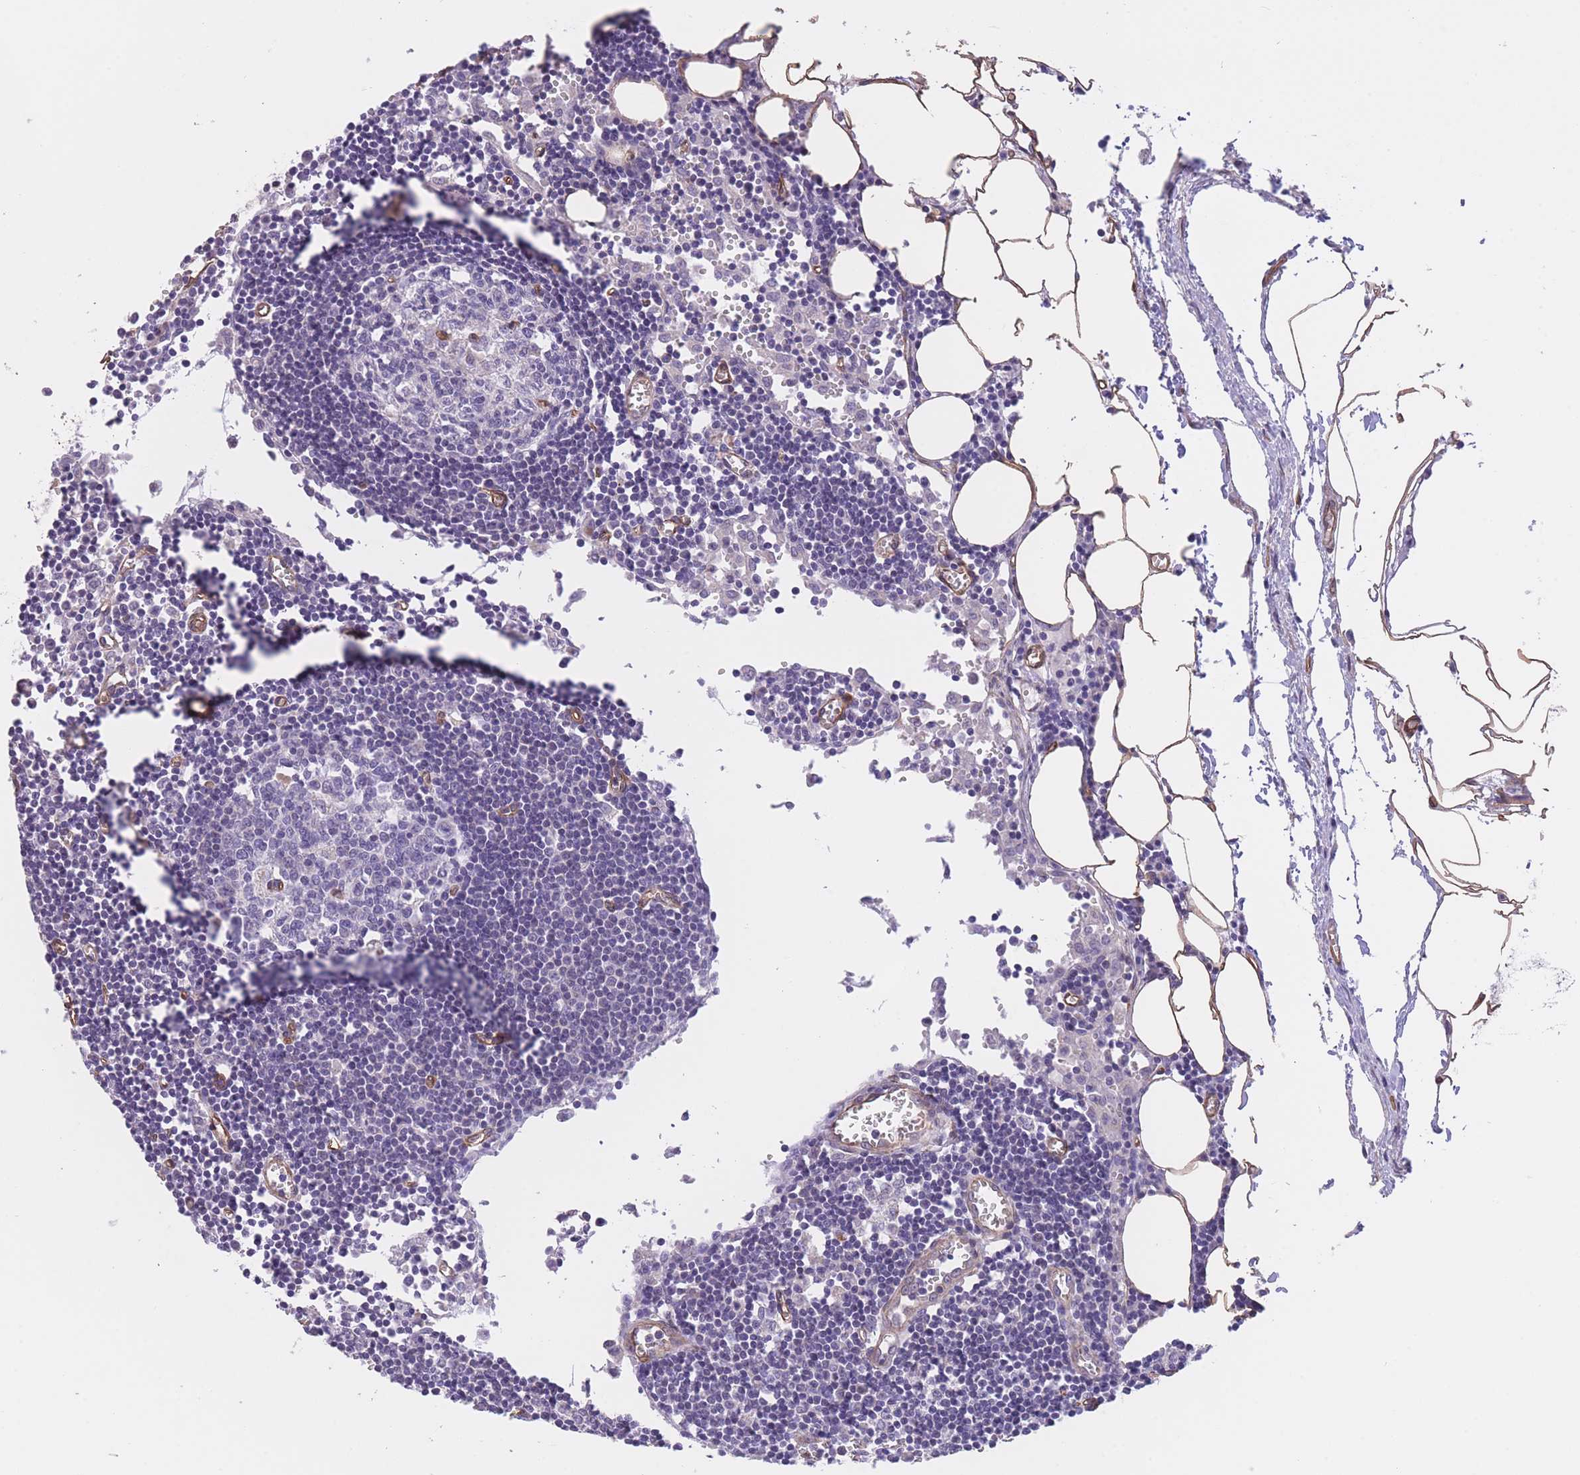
{"staining": {"intensity": "negative", "quantity": "none", "location": "none"}, "tissue": "lymph node", "cell_type": "Germinal center cells", "image_type": "normal", "snomed": [{"axis": "morphology", "description": "Normal tissue, NOS"}, {"axis": "topography", "description": "Lymph node"}], "caption": "An IHC image of unremarkable lymph node is shown. There is no staining in germinal center cells of lymph node. Nuclei are stained in blue.", "gene": "QTRT1", "patient": {"sex": "male", "age": 62}}